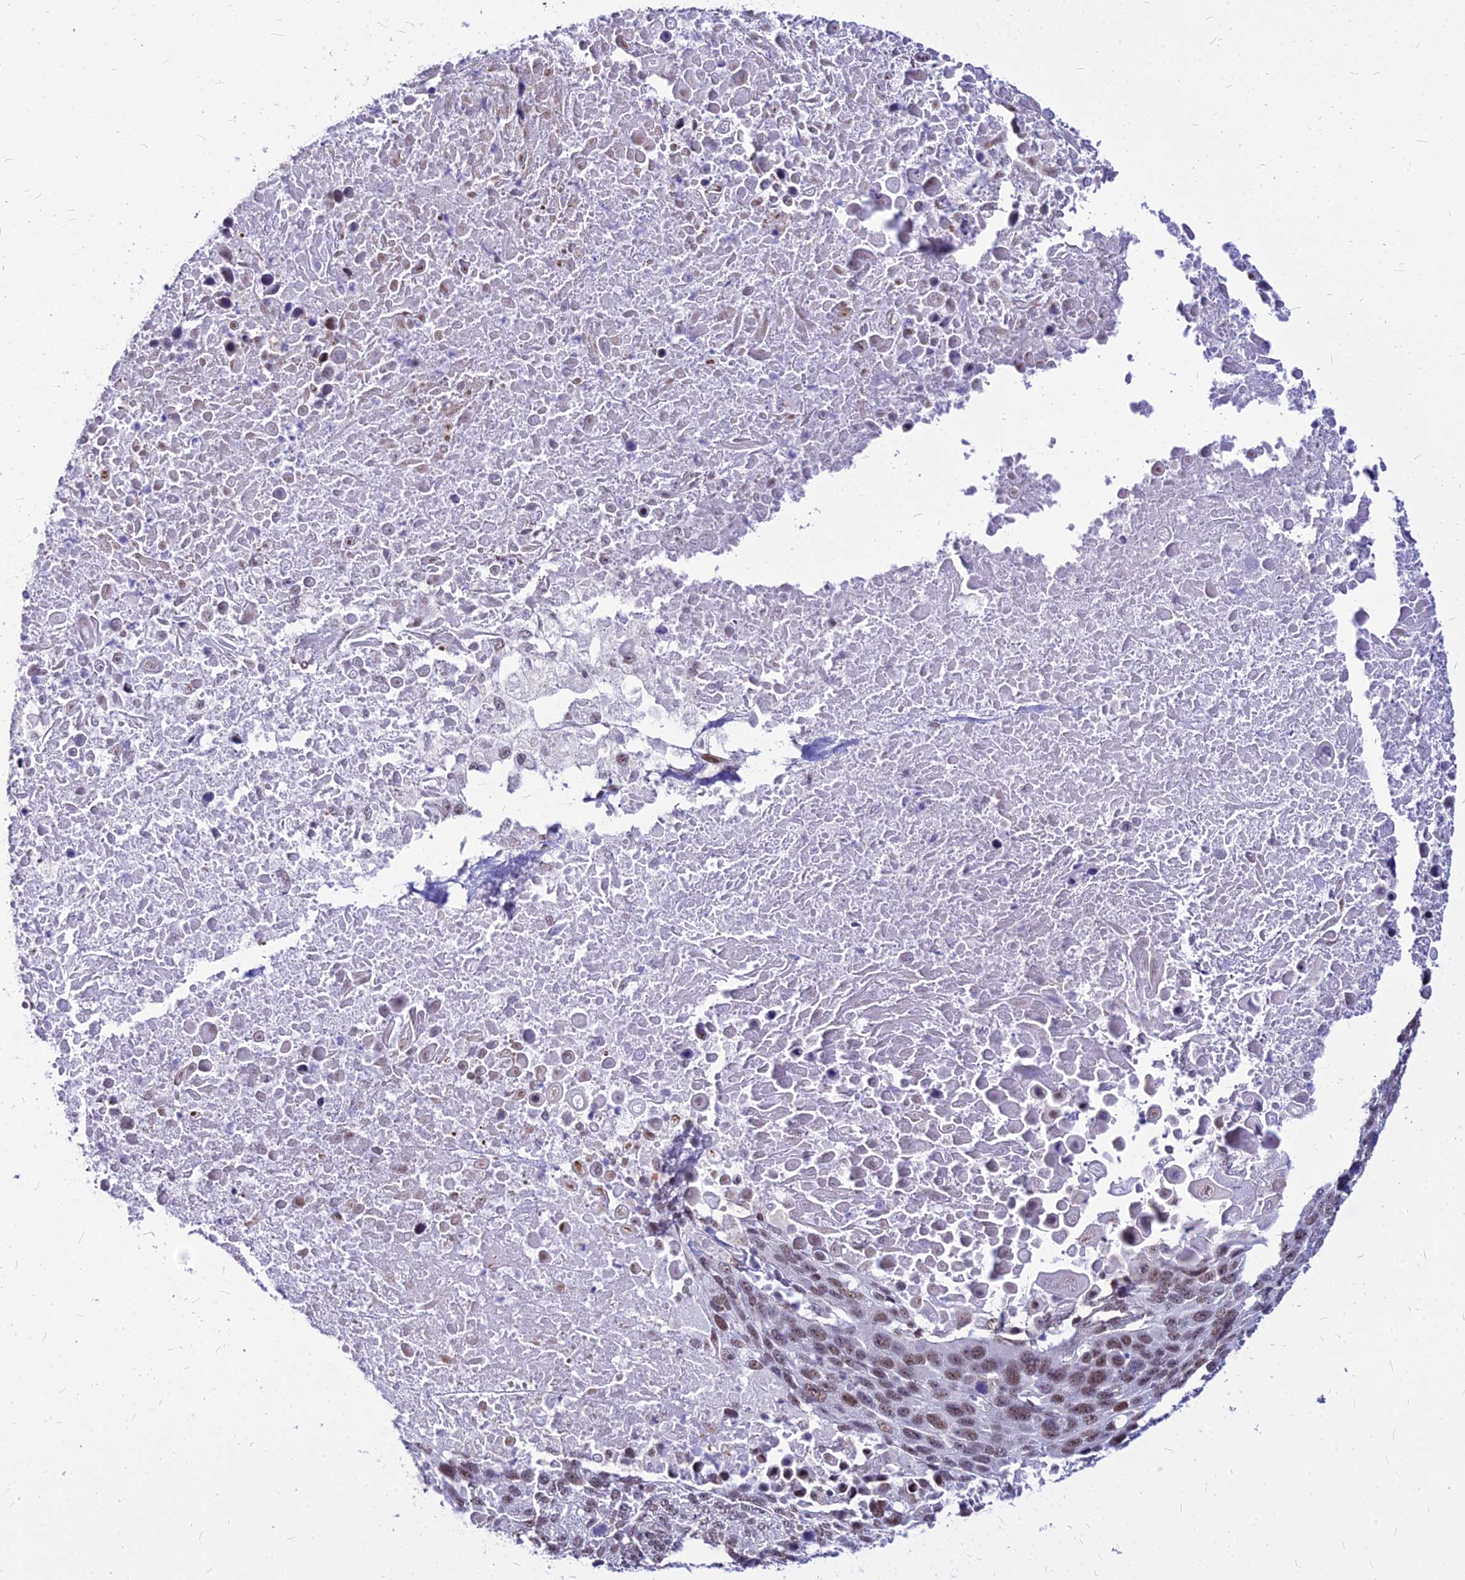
{"staining": {"intensity": "moderate", "quantity": ">75%", "location": "nuclear"}, "tissue": "lung cancer", "cell_type": "Tumor cells", "image_type": "cancer", "snomed": [{"axis": "morphology", "description": "Normal tissue, NOS"}, {"axis": "morphology", "description": "Squamous cell carcinoma, NOS"}, {"axis": "topography", "description": "Lymph node"}, {"axis": "topography", "description": "Lung"}], "caption": "Protein expression analysis of lung cancer (squamous cell carcinoma) exhibits moderate nuclear positivity in approximately >75% of tumor cells.", "gene": "FDX2", "patient": {"sex": "male", "age": 66}}